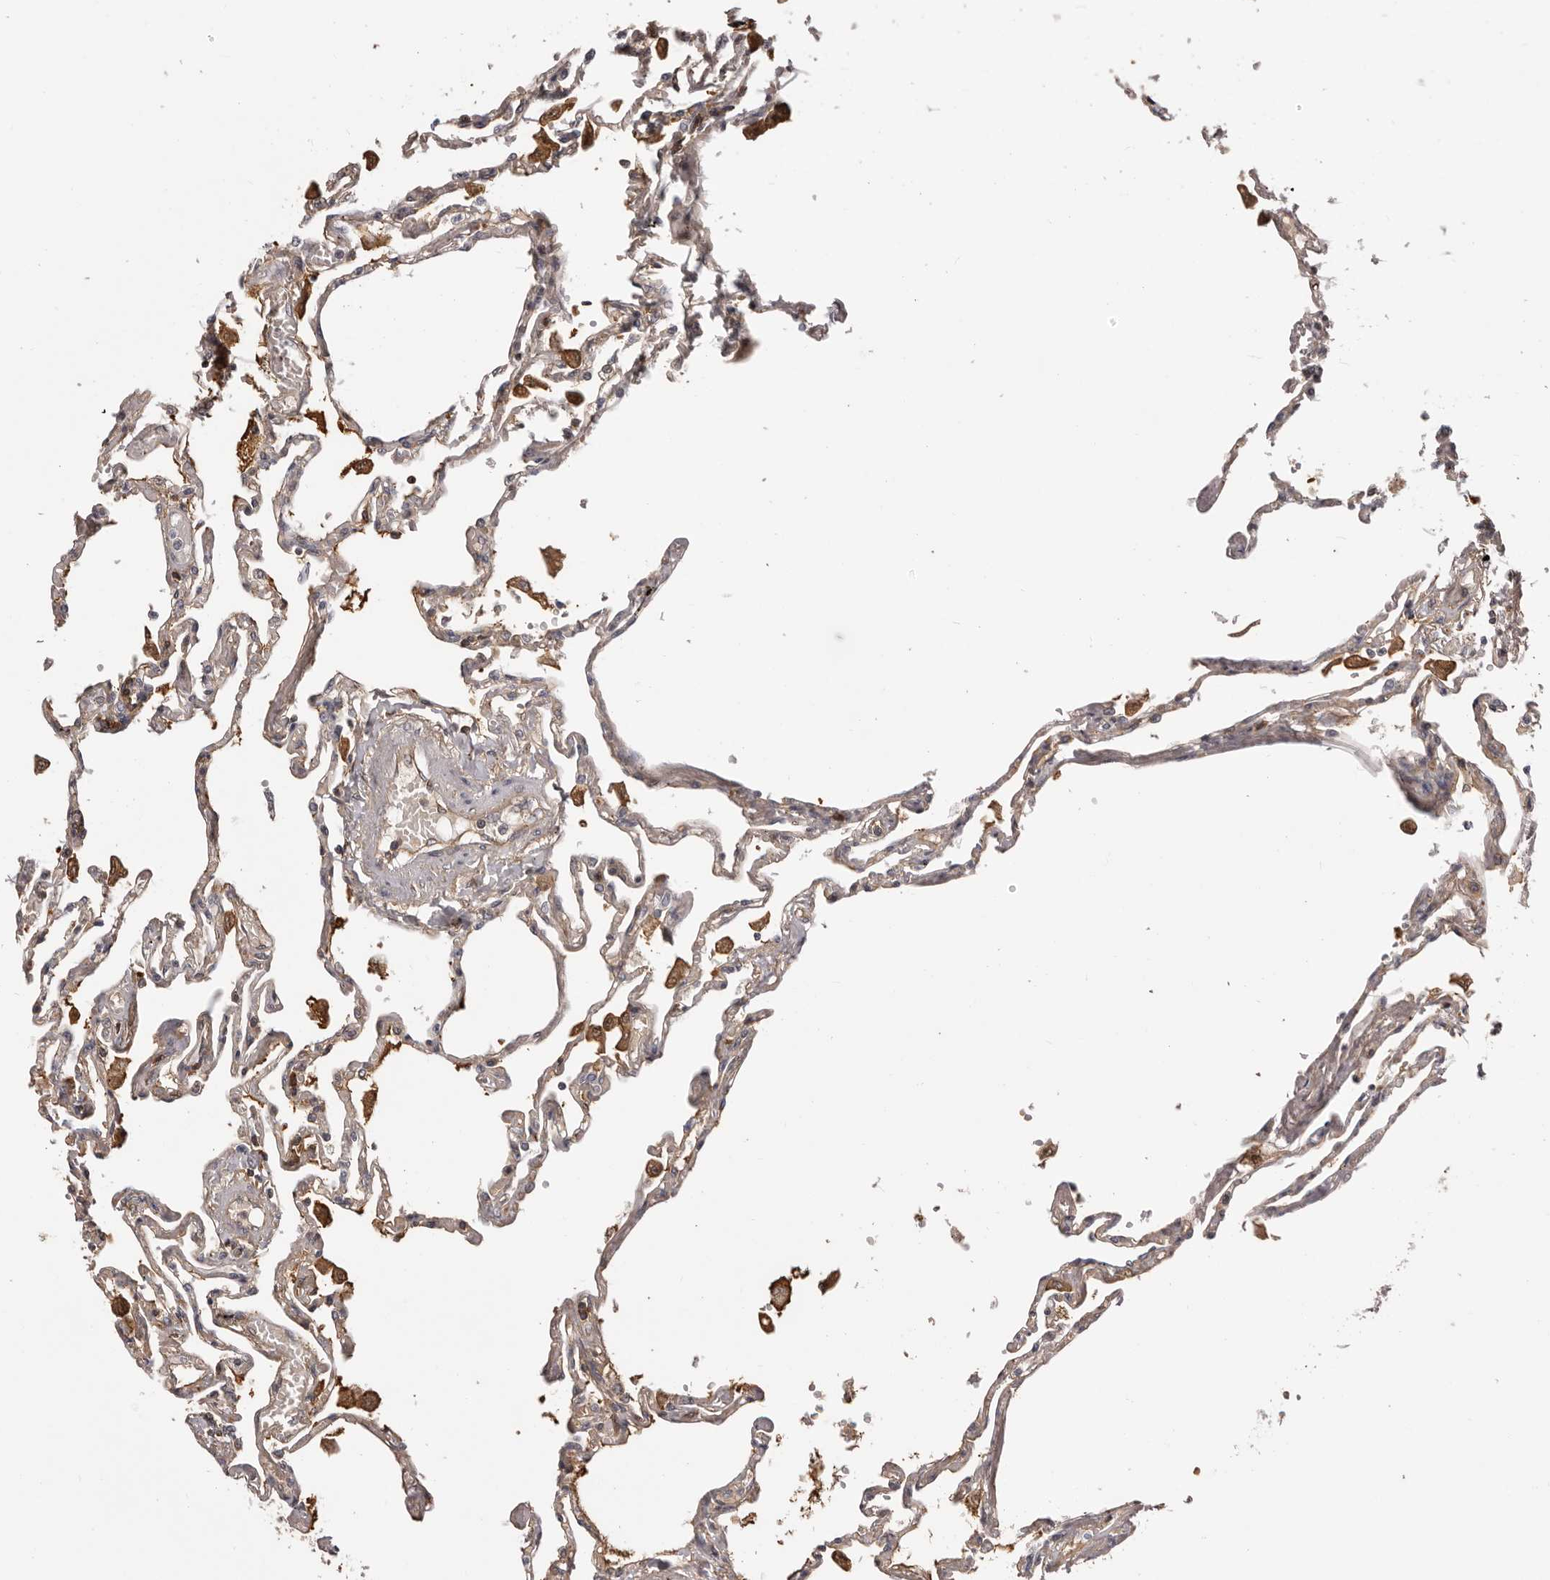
{"staining": {"intensity": "negative", "quantity": "none", "location": "none"}, "tissue": "lung", "cell_type": "Alveolar cells", "image_type": "normal", "snomed": [{"axis": "morphology", "description": "Normal tissue, NOS"}, {"axis": "topography", "description": "Lung"}], "caption": "Alveolar cells are negative for protein expression in unremarkable human lung.", "gene": "OTUD3", "patient": {"sex": "female", "age": 67}}